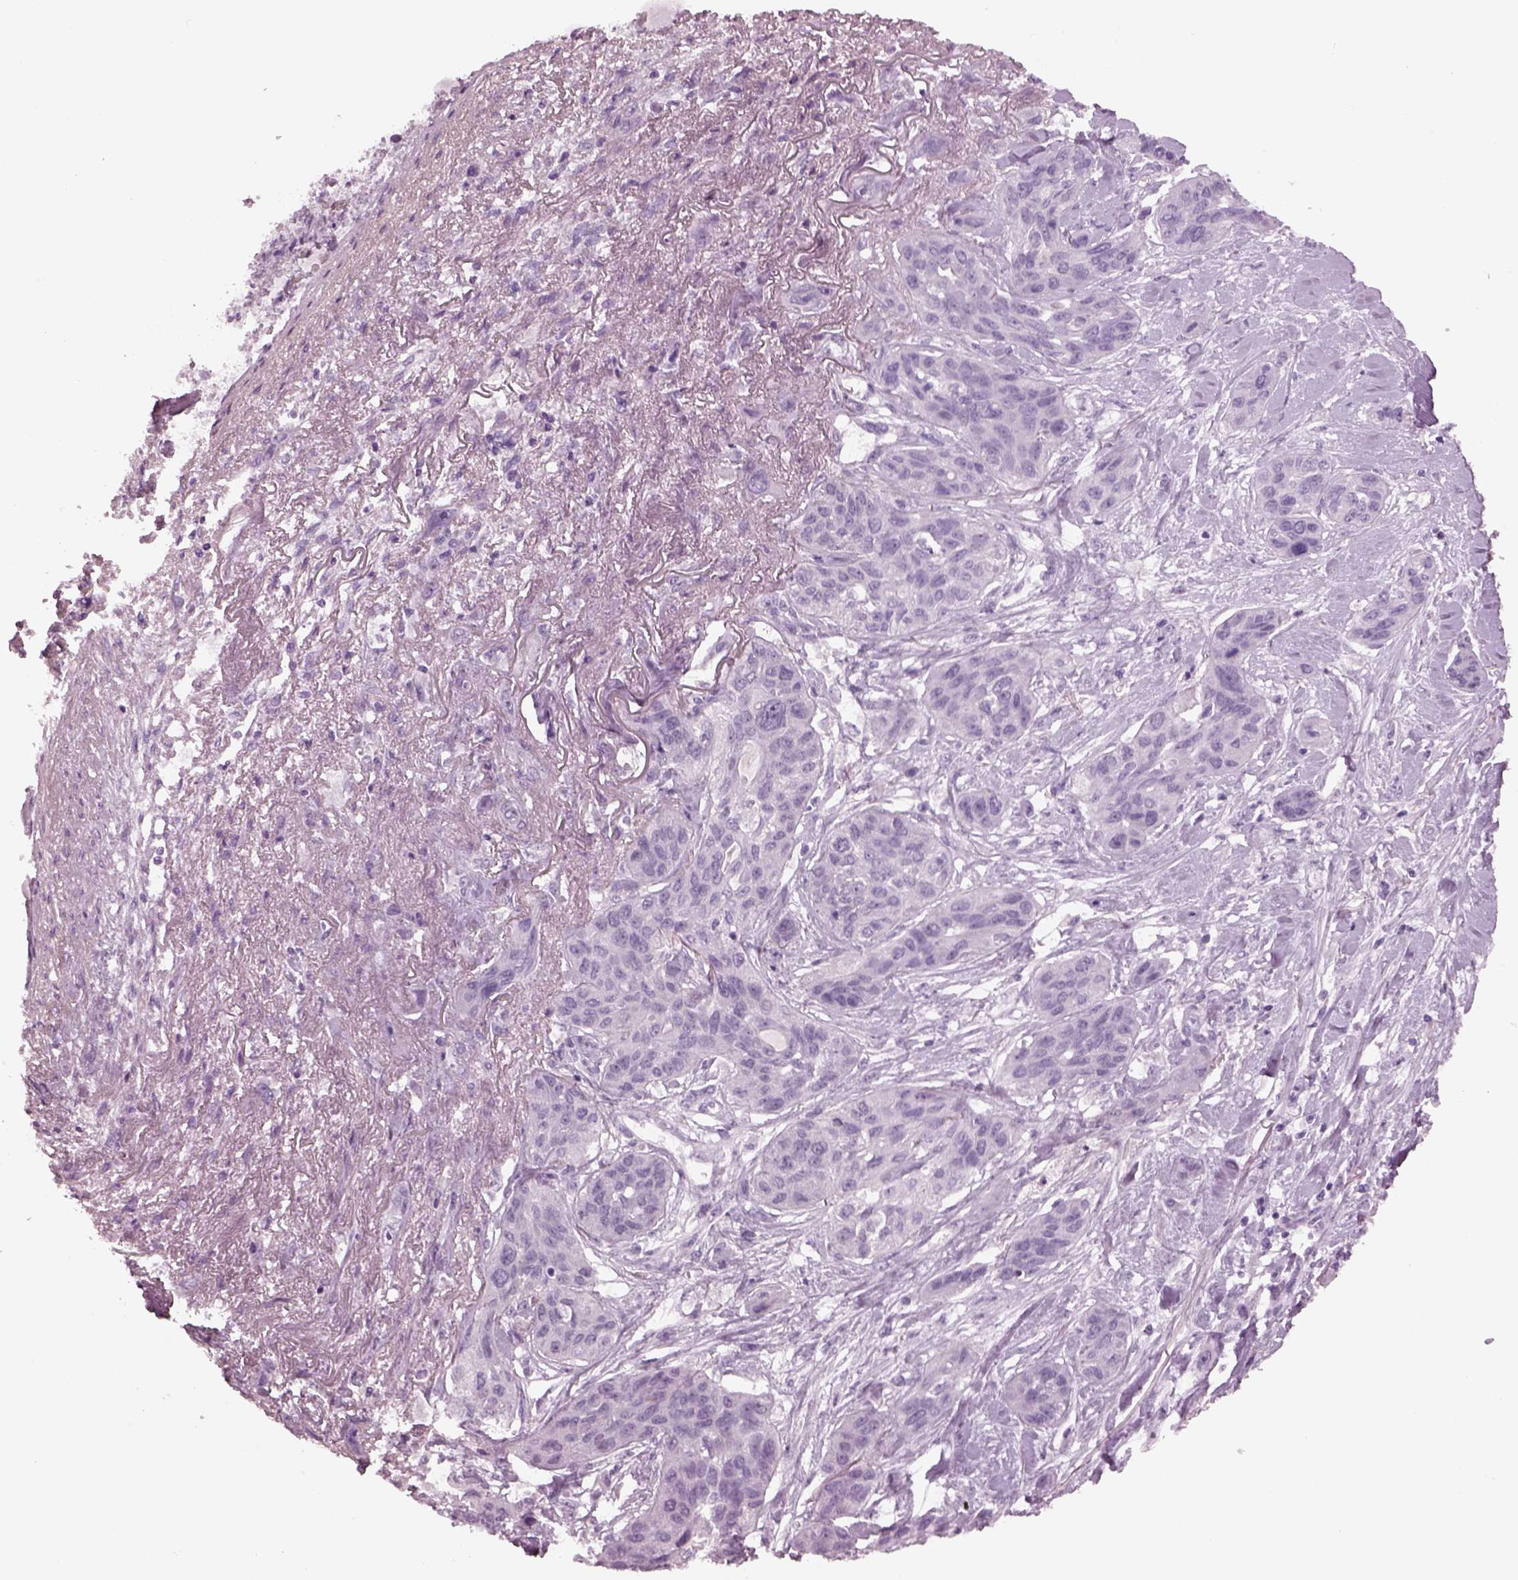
{"staining": {"intensity": "negative", "quantity": "none", "location": "none"}, "tissue": "lung cancer", "cell_type": "Tumor cells", "image_type": "cancer", "snomed": [{"axis": "morphology", "description": "Squamous cell carcinoma, NOS"}, {"axis": "topography", "description": "Lung"}], "caption": "A high-resolution photomicrograph shows IHC staining of lung squamous cell carcinoma, which demonstrates no significant expression in tumor cells. (Immunohistochemistry (ihc), brightfield microscopy, high magnification).", "gene": "CYLC1", "patient": {"sex": "female", "age": 70}}